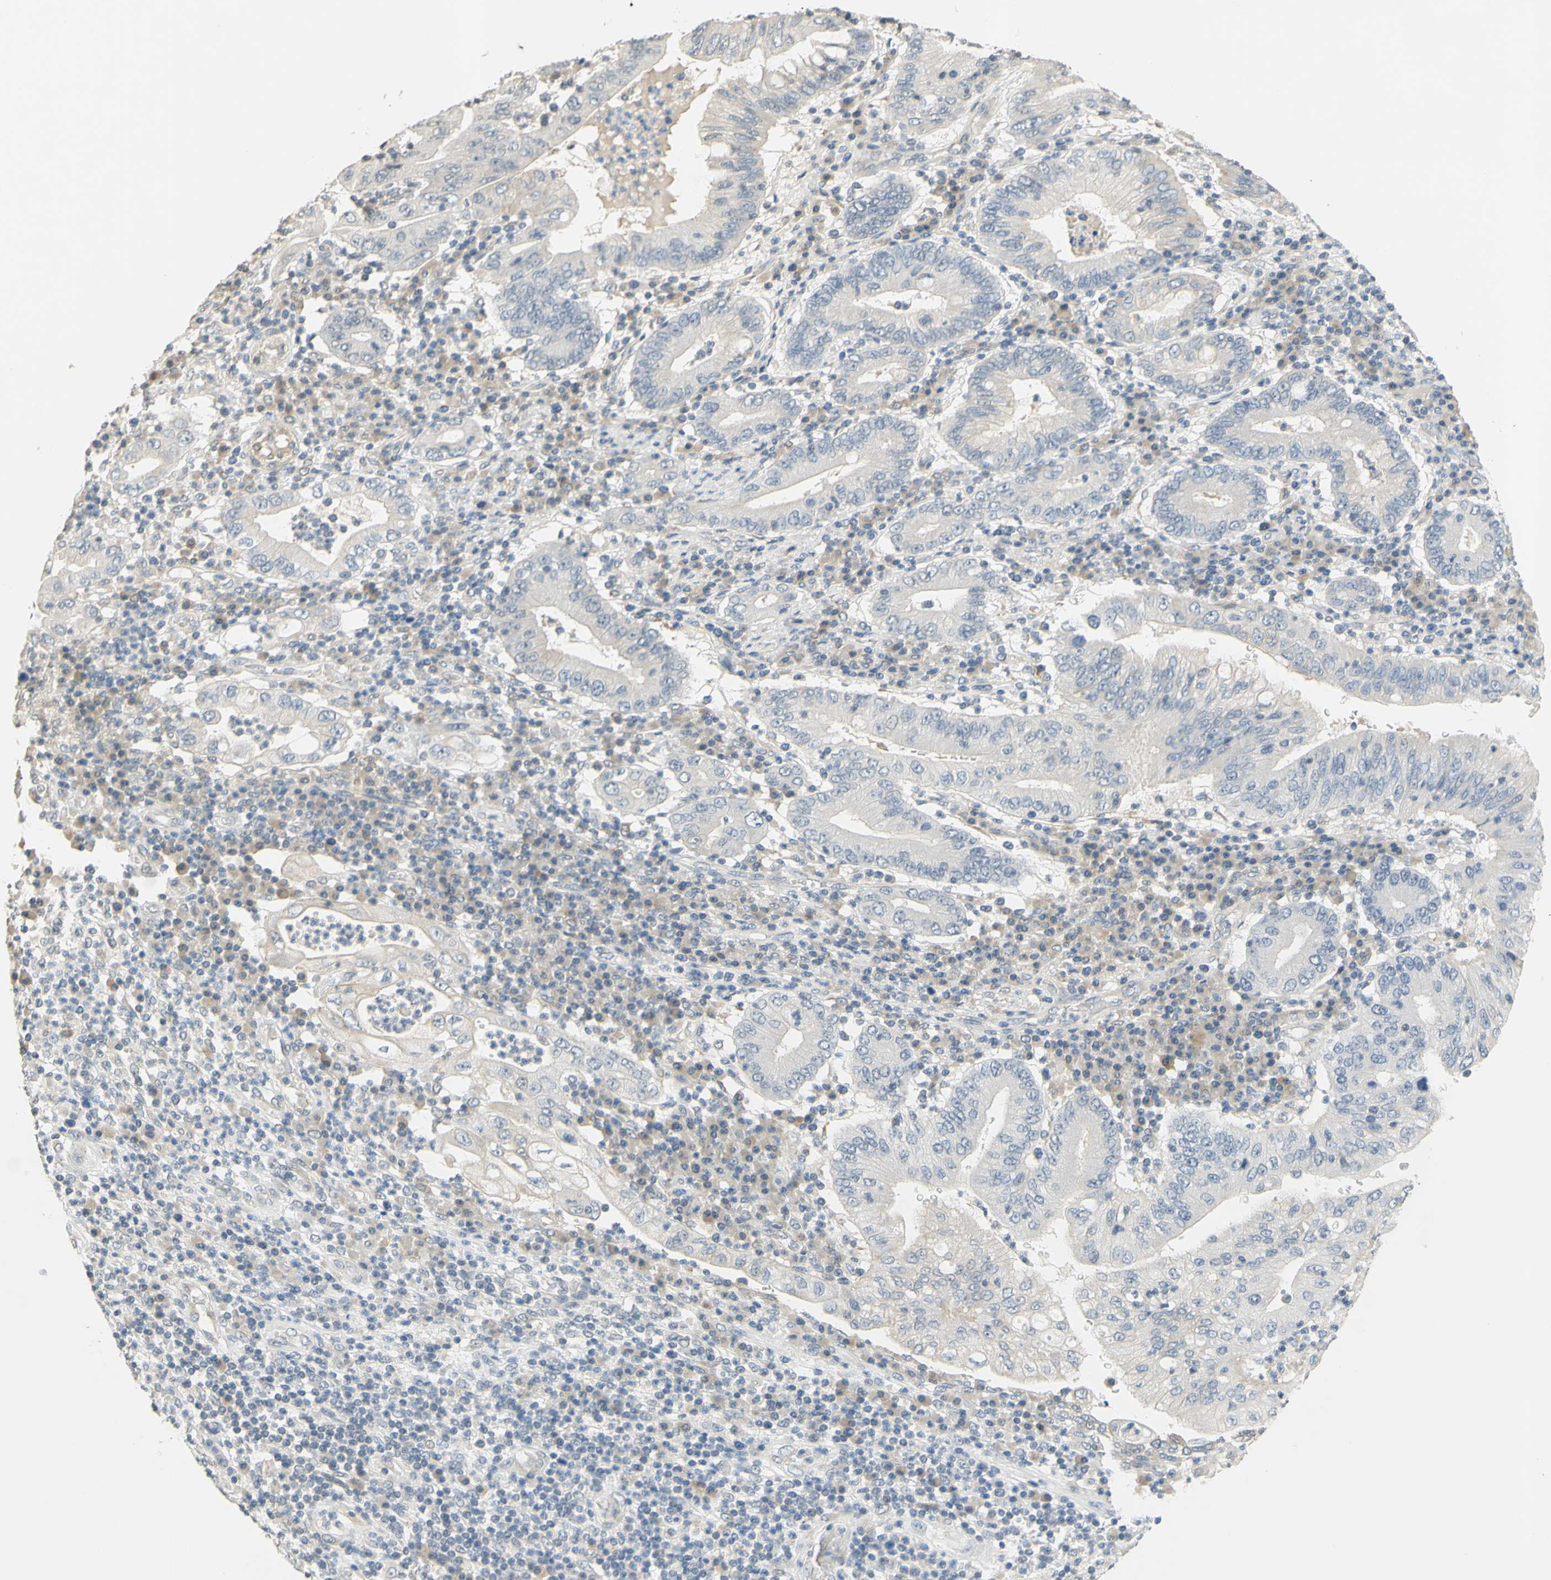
{"staining": {"intensity": "weak", "quantity": "<25%", "location": "cytoplasmic/membranous"}, "tissue": "stomach cancer", "cell_type": "Tumor cells", "image_type": "cancer", "snomed": [{"axis": "morphology", "description": "Normal tissue, NOS"}, {"axis": "morphology", "description": "Adenocarcinoma, NOS"}, {"axis": "topography", "description": "Esophagus"}, {"axis": "topography", "description": "Stomach, upper"}, {"axis": "topography", "description": "Peripheral nerve tissue"}], "caption": "Immunohistochemical staining of stomach adenocarcinoma exhibits no significant positivity in tumor cells.", "gene": "MAG", "patient": {"sex": "male", "age": 62}}